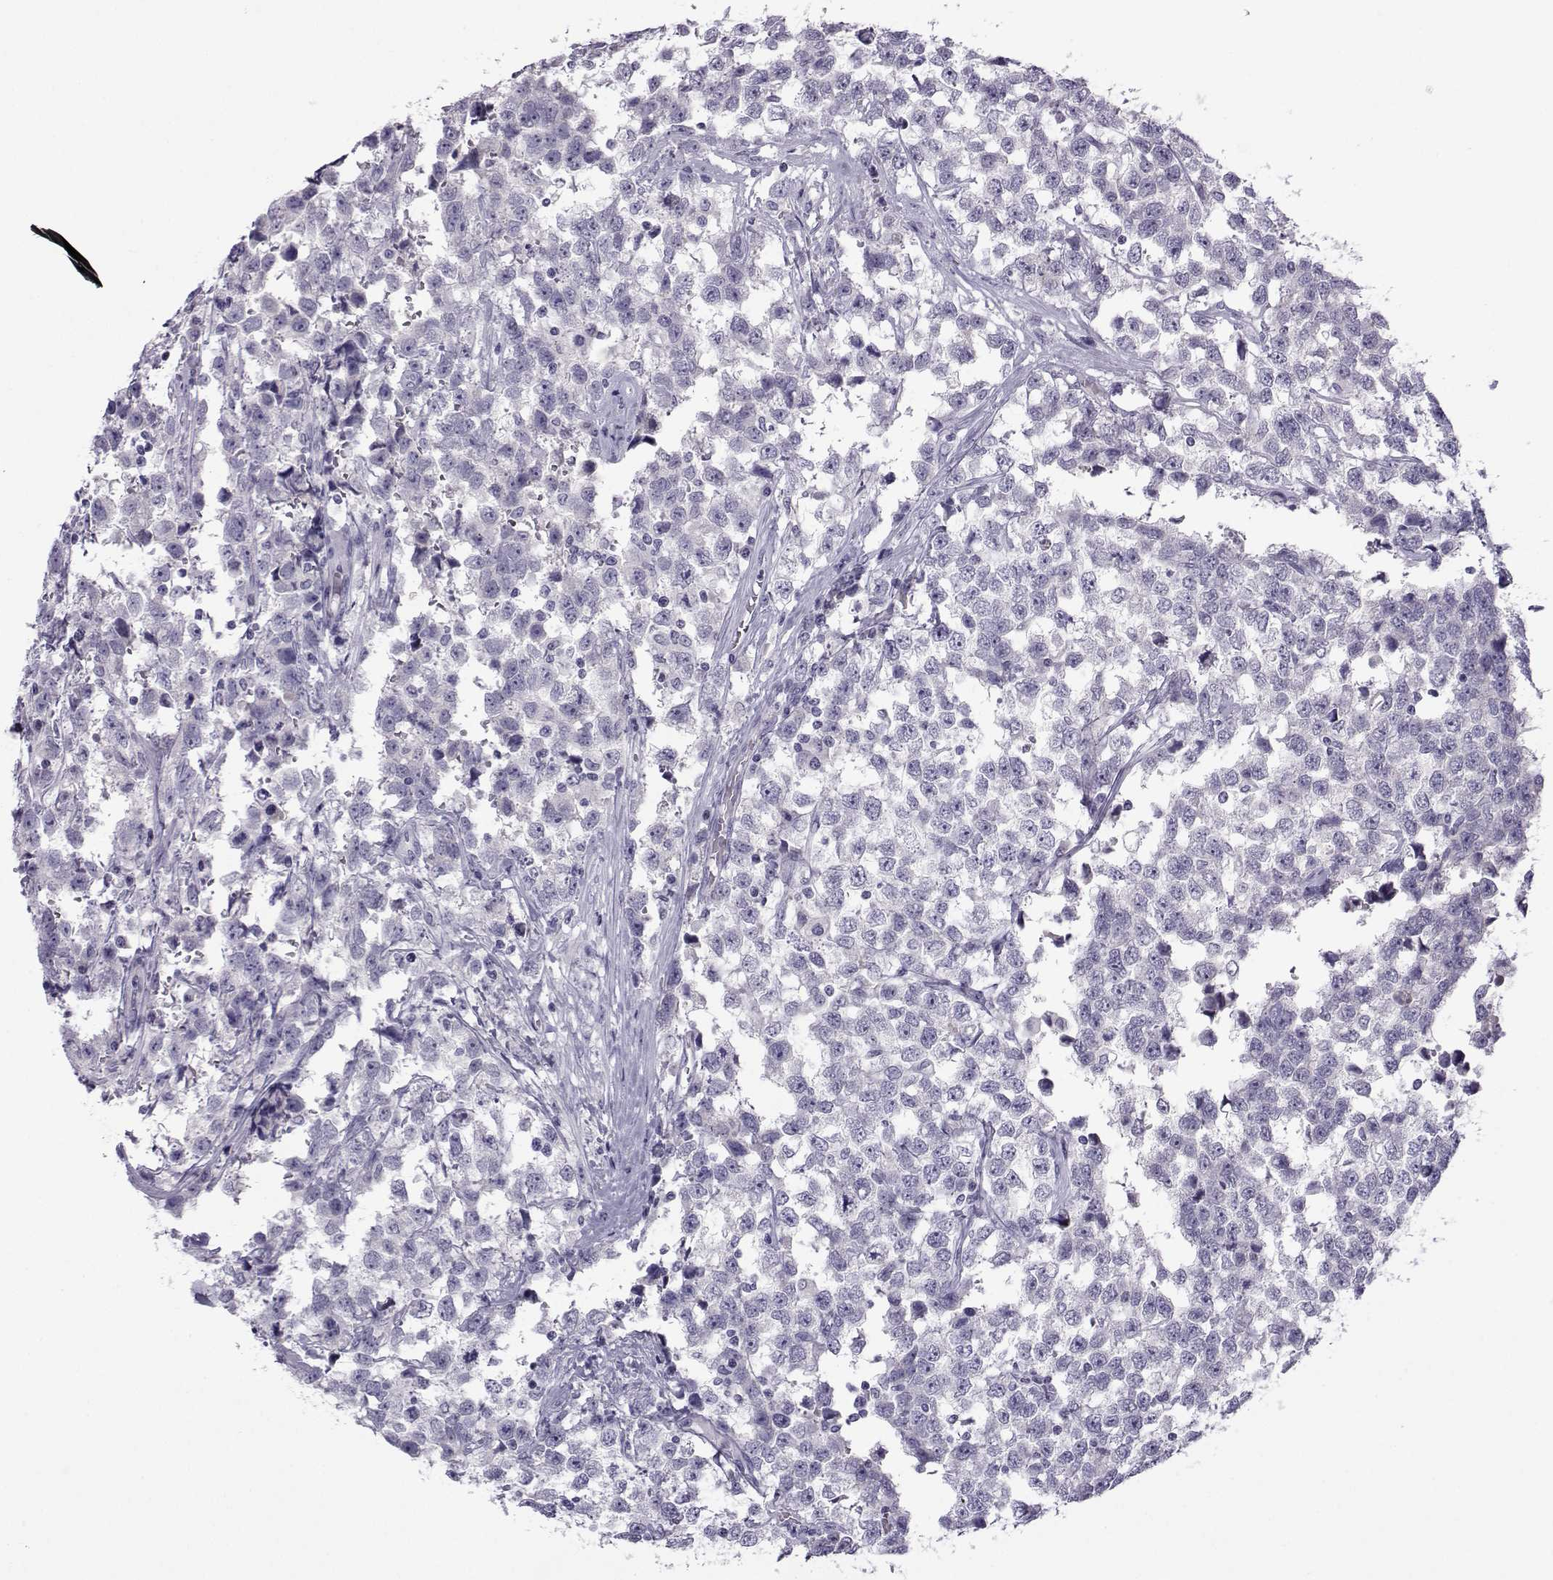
{"staining": {"intensity": "negative", "quantity": "none", "location": "none"}, "tissue": "testis cancer", "cell_type": "Tumor cells", "image_type": "cancer", "snomed": [{"axis": "morphology", "description": "Seminoma, NOS"}, {"axis": "topography", "description": "Testis"}], "caption": "Immunohistochemistry photomicrograph of human seminoma (testis) stained for a protein (brown), which shows no expression in tumor cells. (Stains: DAB (3,3'-diaminobenzidine) IHC with hematoxylin counter stain, Microscopy: brightfield microscopy at high magnification).", "gene": "ARMC2", "patient": {"sex": "male", "age": 34}}